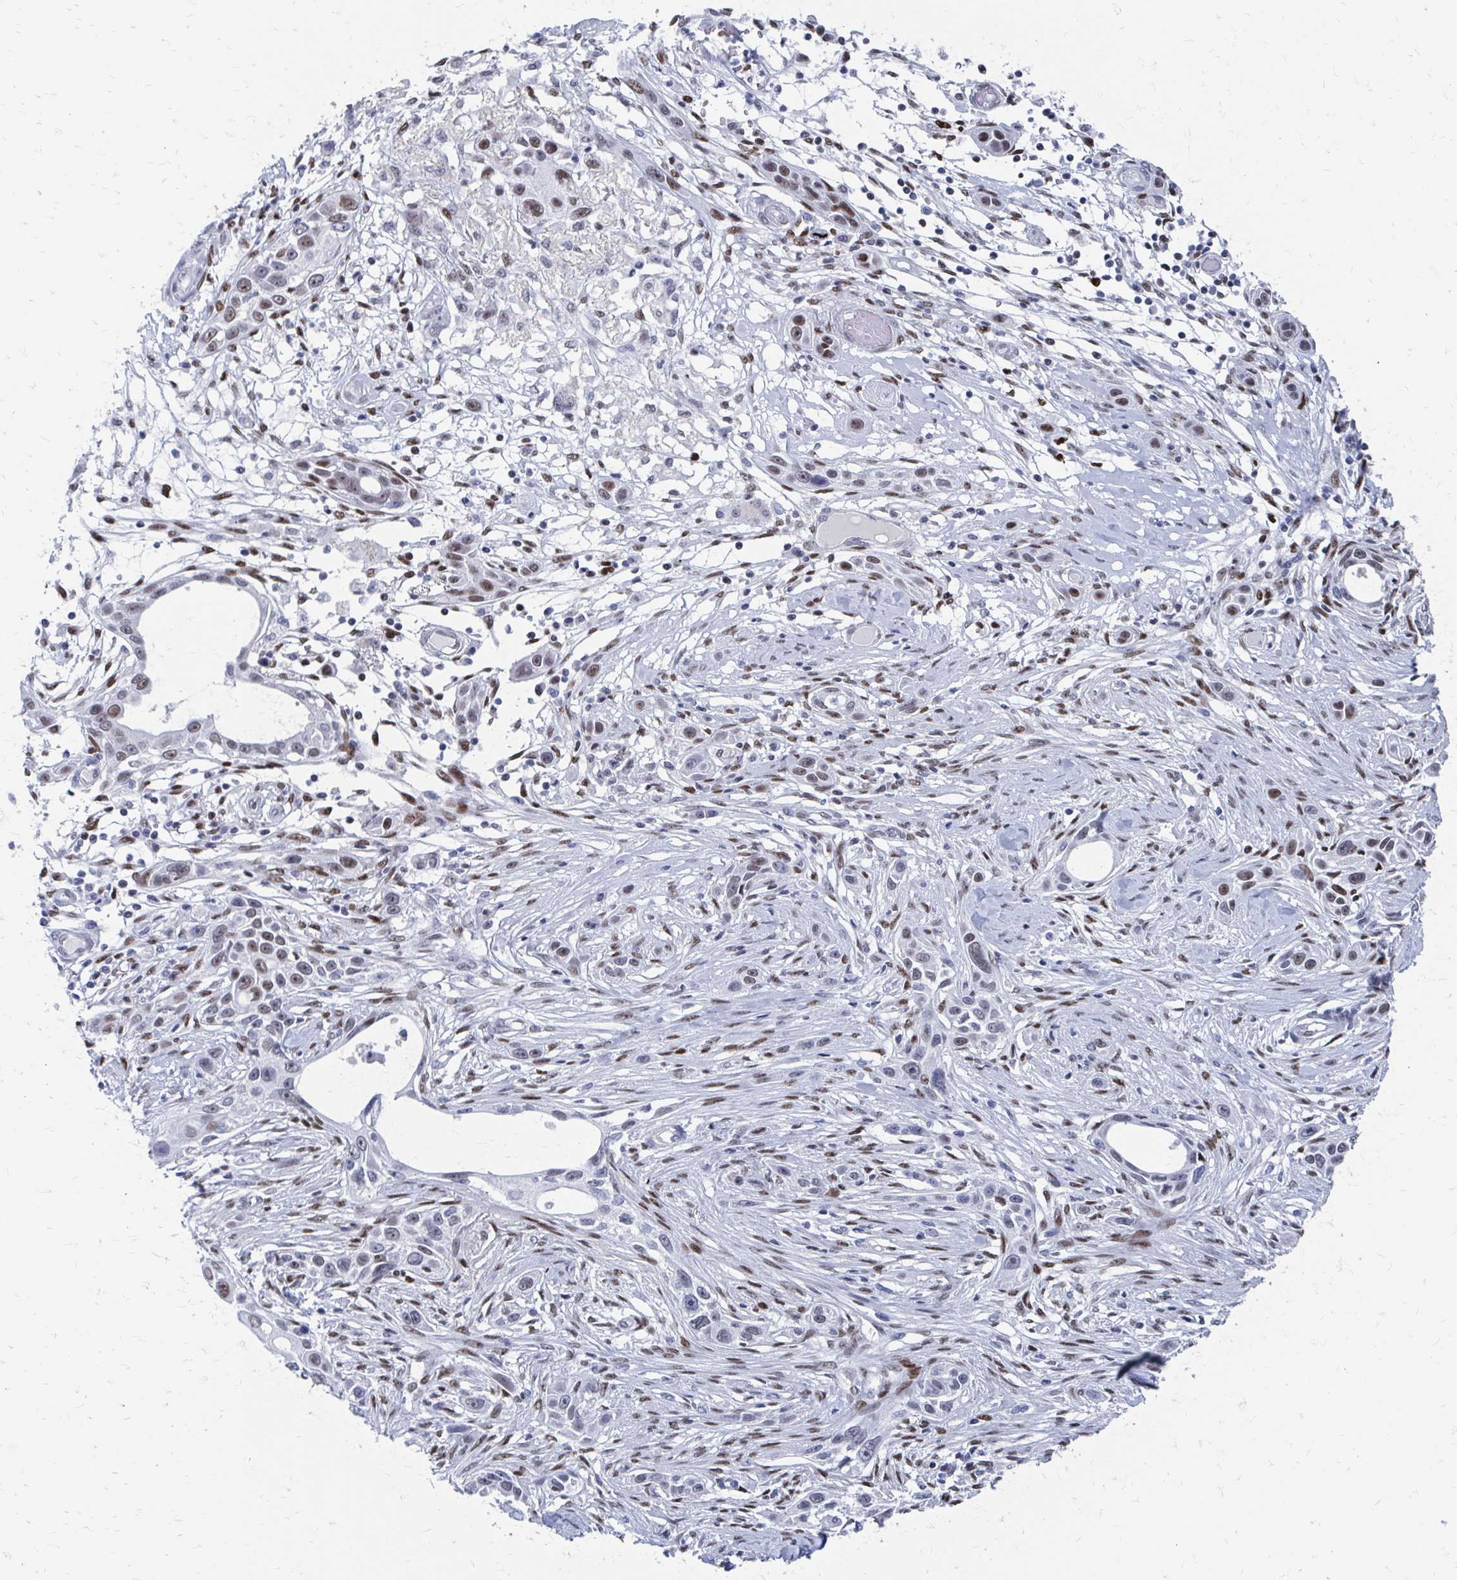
{"staining": {"intensity": "weak", "quantity": ">75%", "location": "nuclear"}, "tissue": "skin cancer", "cell_type": "Tumor cells", "image_type": "cancer", "snomed": [{"axis": "morphology", "description": "Squamous cell carcinoma, NOS"}, {"axis": "topography", "description": "Skin"}], "caption": "Human squamous cell carcinoma (skin) stained for a protein (brown) demonstrates weak nuclear positive expression in approximately >75% of tumor cells.", "gene": "CDIN1", "patient": {"sex": "female", "age": 69}}